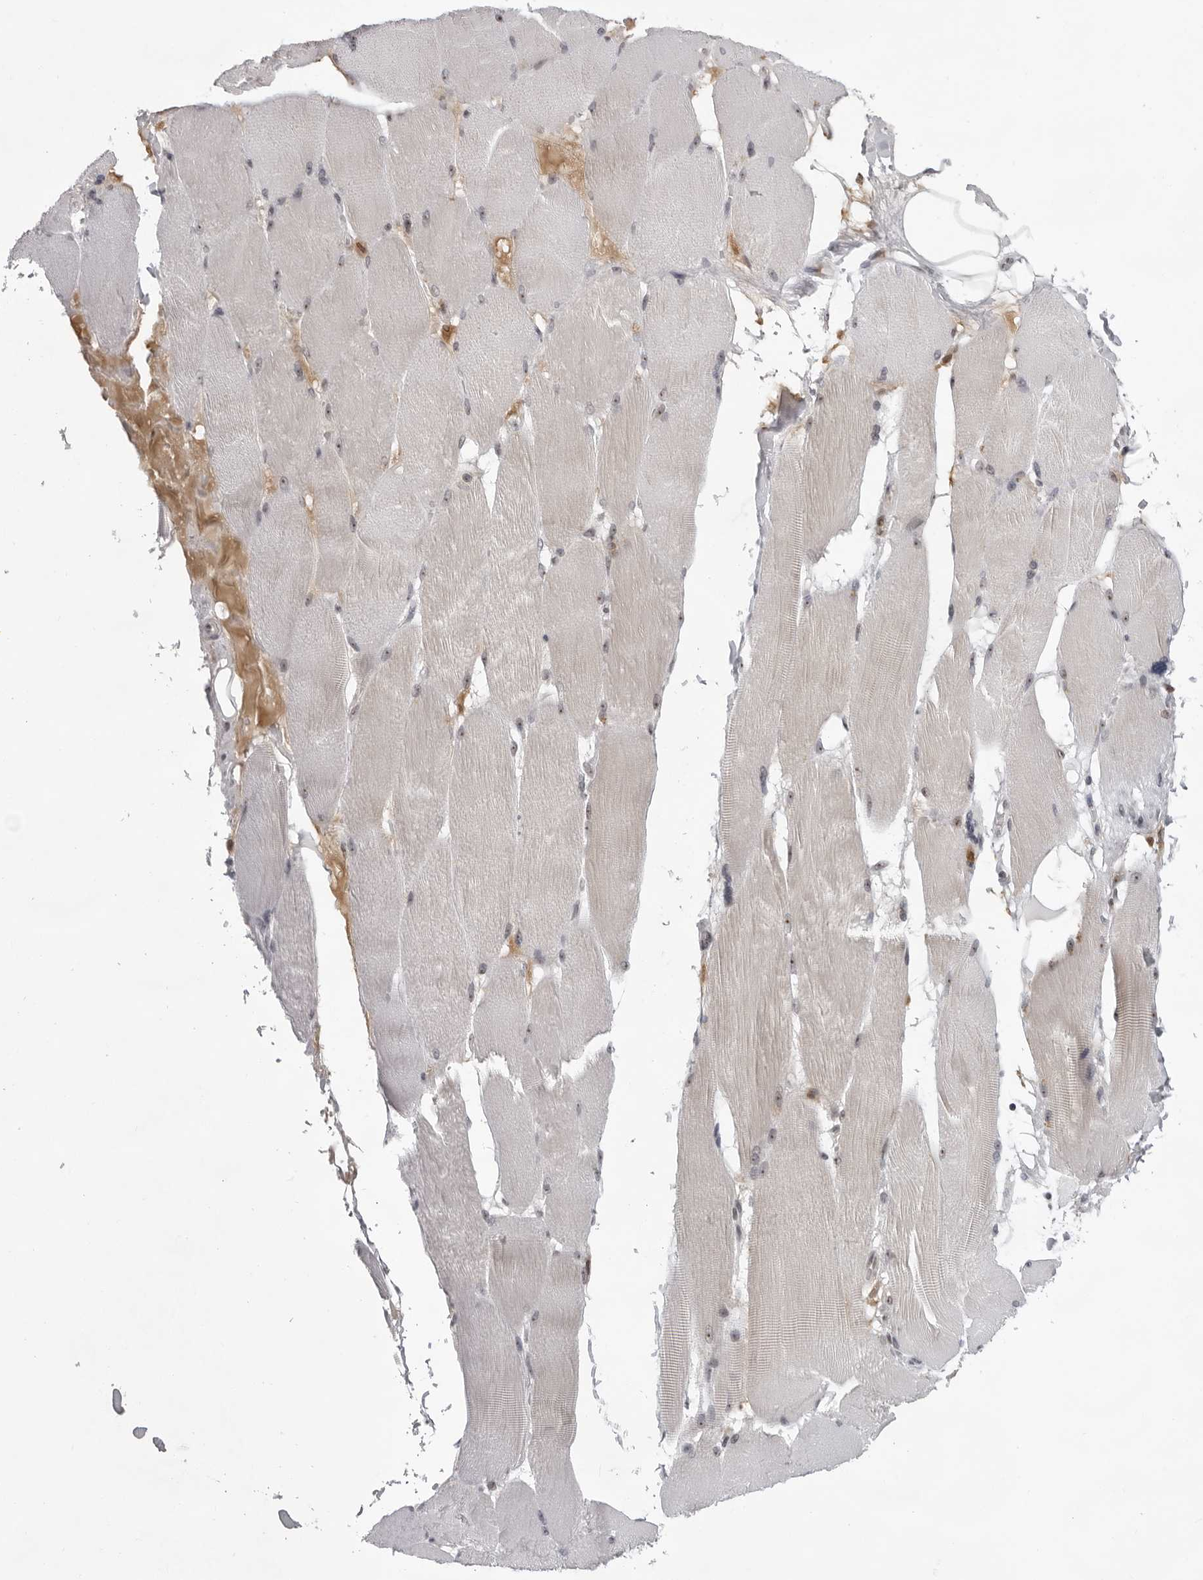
{"staining": {"intensity": "weak", "quantity": "25%-75%", "location": "nuclear"}, "tissue": "skeletal muscle", "cell_type": "Myocytes", "image_type": "normal", "snomed": [{"axis": "morphology", "description": "Normal tissue, NOS"}, {"axis": "topography", "description": "Skin"}, {"axis": "topography", "description": "Skeletal muscle"}], "caption": "IHC staining of benign skeletal muscle, which displays low levels of weak nuclear positivity in approximately 25%-75% of myocytes indicating weak nuclear protein staining. The staining was performed using DAB (brown) for protein detection and nuclei were counterstained in hematoxylin (blue).", "gene": "EXOSC10", "patient": {"sex": "male", "age": 83}}